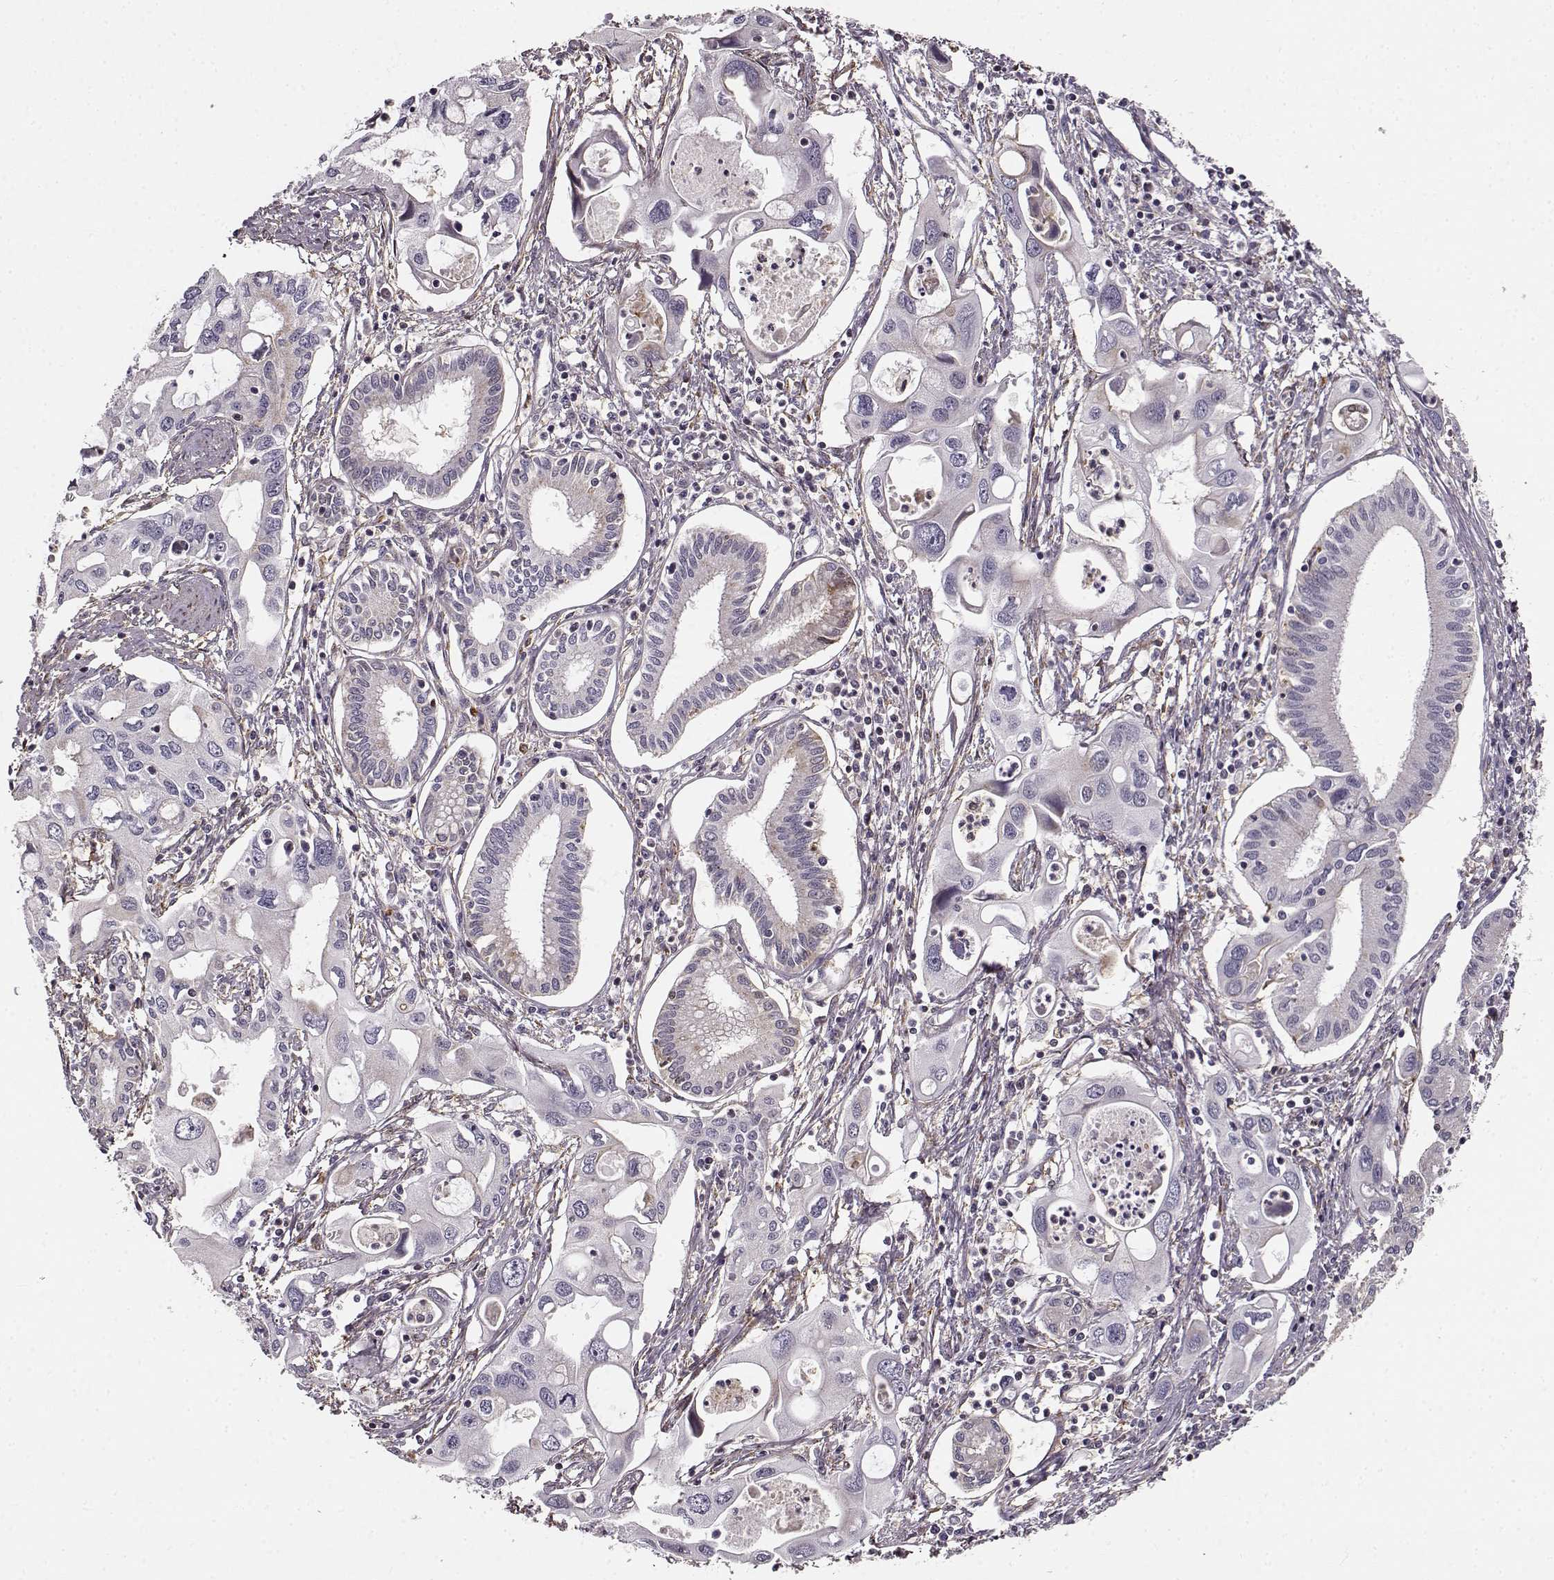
{"staining": {"intensity": "weak", "quantity": "<25%", "location": "cytoplasmic/membranous"}, "tissue": "pancreatic cancer", "cell_type": "Tumor cells", "image_type": "cancer", "snomed": [{"axis": "morphology", "description": "Adenocarcinoma, NOS"}, {"axis": "topography", "description": "Pancreas"}], "caption": "Tumor cells are negative for brown protein staining in pancreatic cancer (adenocarcinoma).", "gene": "MFSD1", "patient": {"sex": "male", "age": 60}}